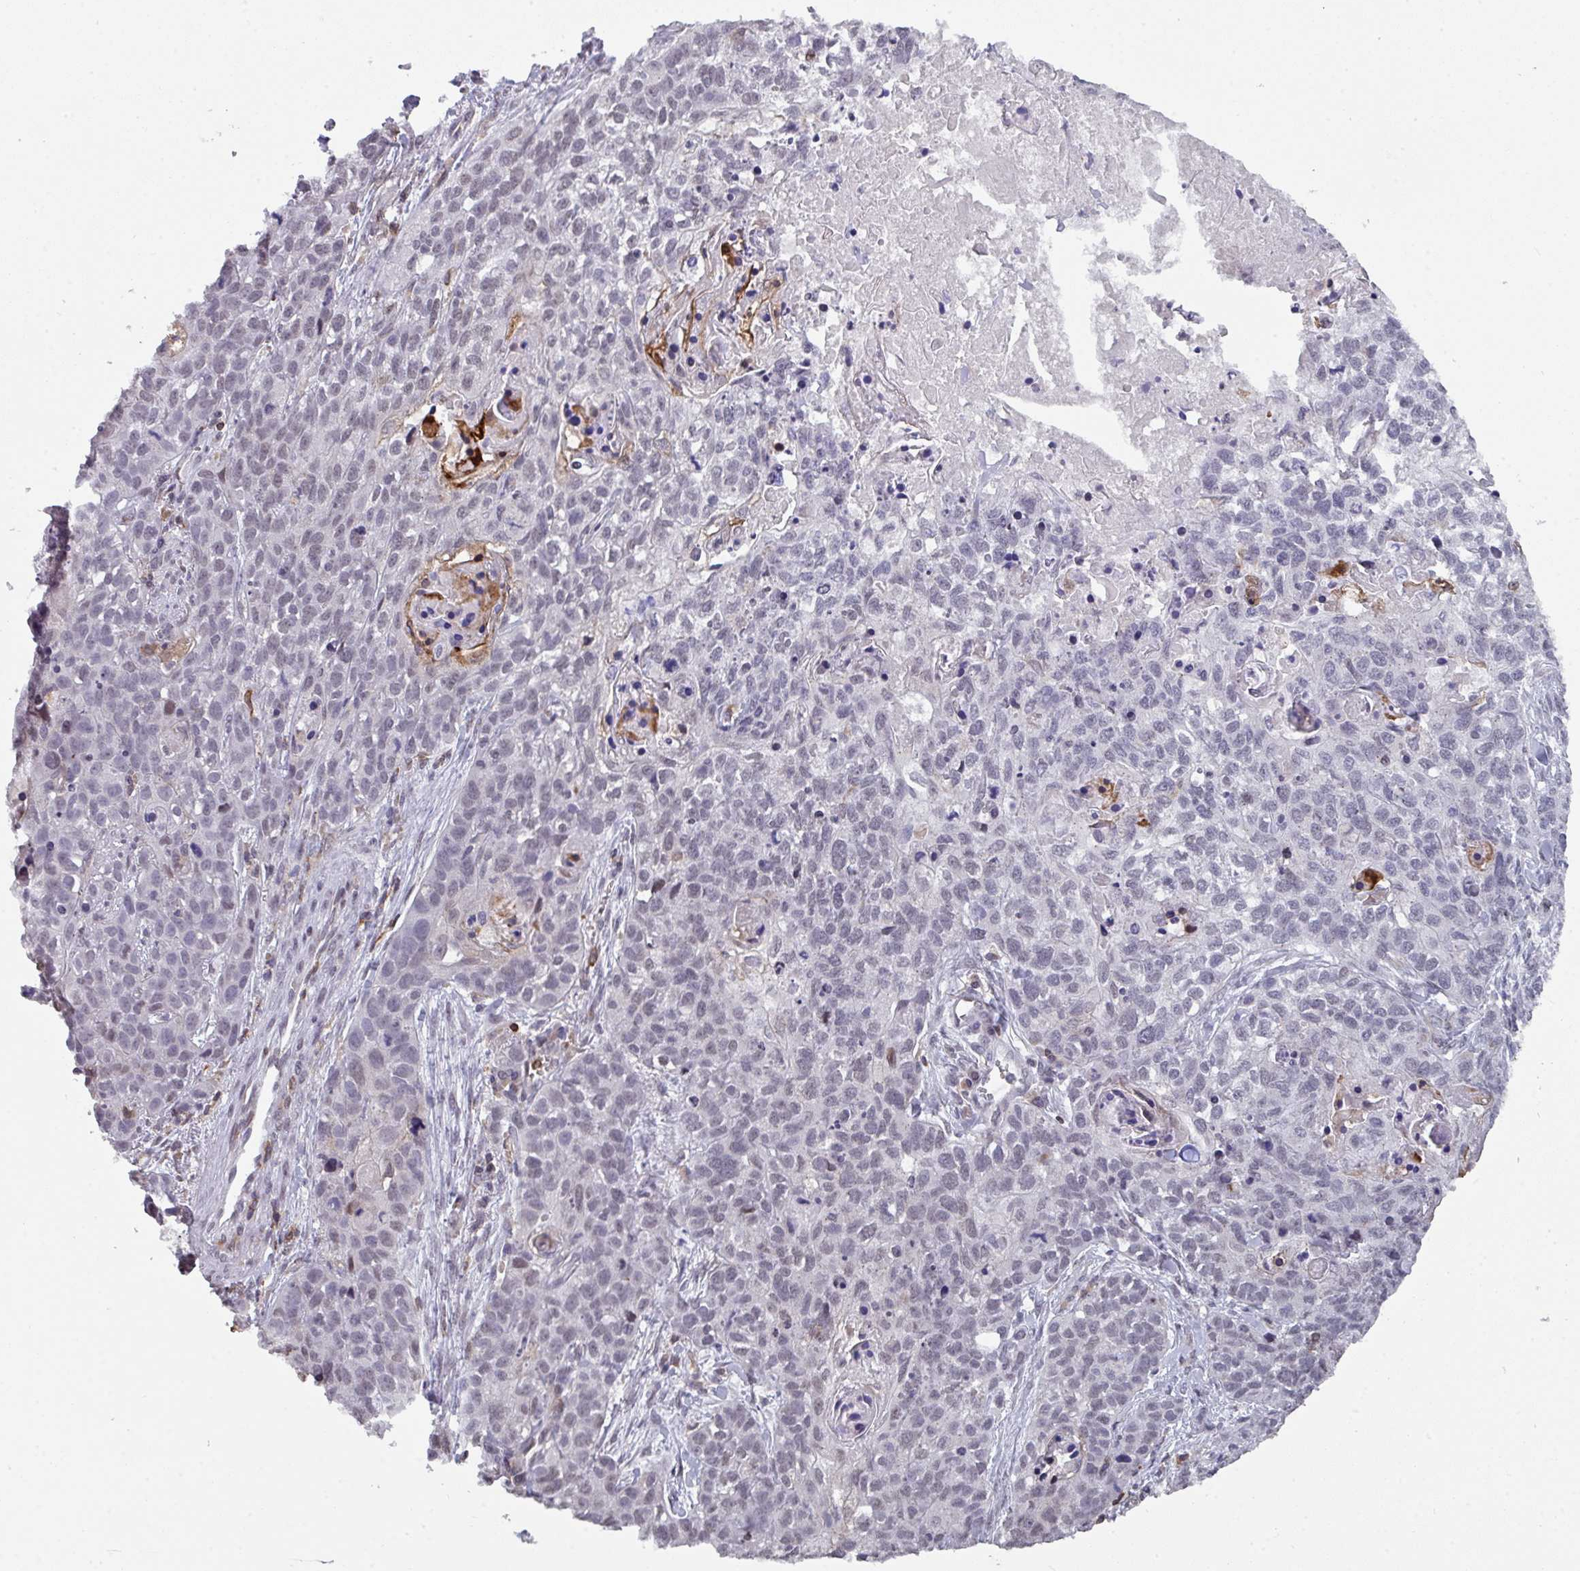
{"staining": {"intensity": "weak", "quantity": "<25%", "location": "nuclear"}, "tissue": "lung cancer", "cell_type": "Tumor cells", "image_type": "cancer", "snomed": [{"axis": "morphology", "description": "Squamous cell carcinoma, NOS"}, {"axis": "topography", "description": "Lung"}], "caption": "The photomicrograph demonstrates no significant expression in tumor cells of squamous cell carcinoma (lung).", "gene": "RASAL3", "patient": {"sex": "male", "age": 74}}